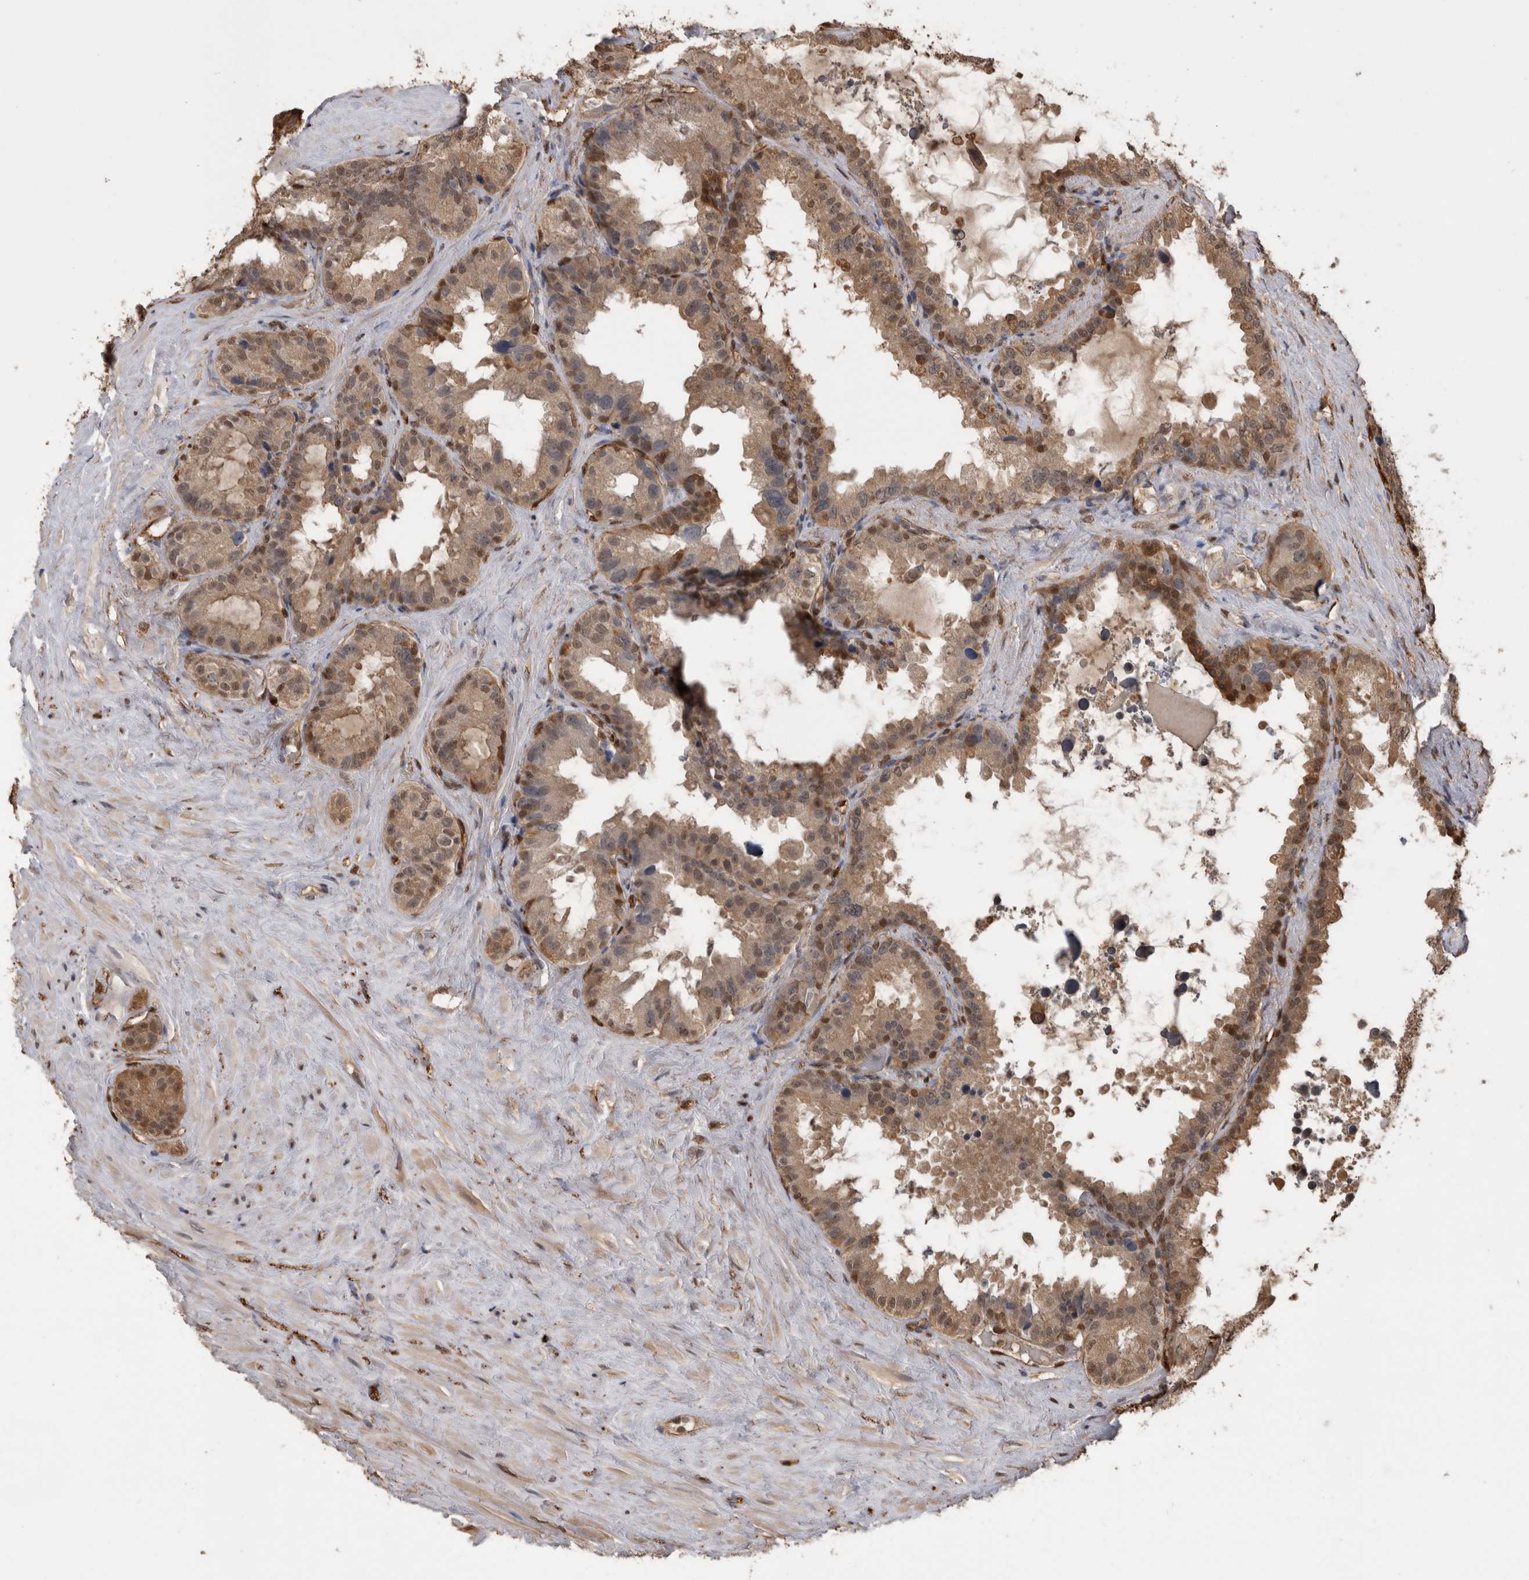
{"staining": {"intensity": "moderate", "quantity": ">75%", "location": "cytoplasmic/membranous,nuclear"}, "tissue": "seminal vesicle", "cell_type": "Glandular cells", "image_type": "normal", "snomed": [{"axis": "morphology", "description": "Normal tissue, NOS"}, {"axis": "topography", "description": "Seminal veicle"}], "caption": "A brown stain highlights moderate cytoplasmic/membranous,nuclear staining of a protein in glandular cells of unremarkable human seminal vesicle. The staining was performed using DAB (3,3'-diaminobenzidine) to visualize the protein expression in brown, while the nuclei were stained in blue with hematoxylin (Magnification: 20x).", "gene": "LXN", "patient": {"sex": "male", "age": 80}}